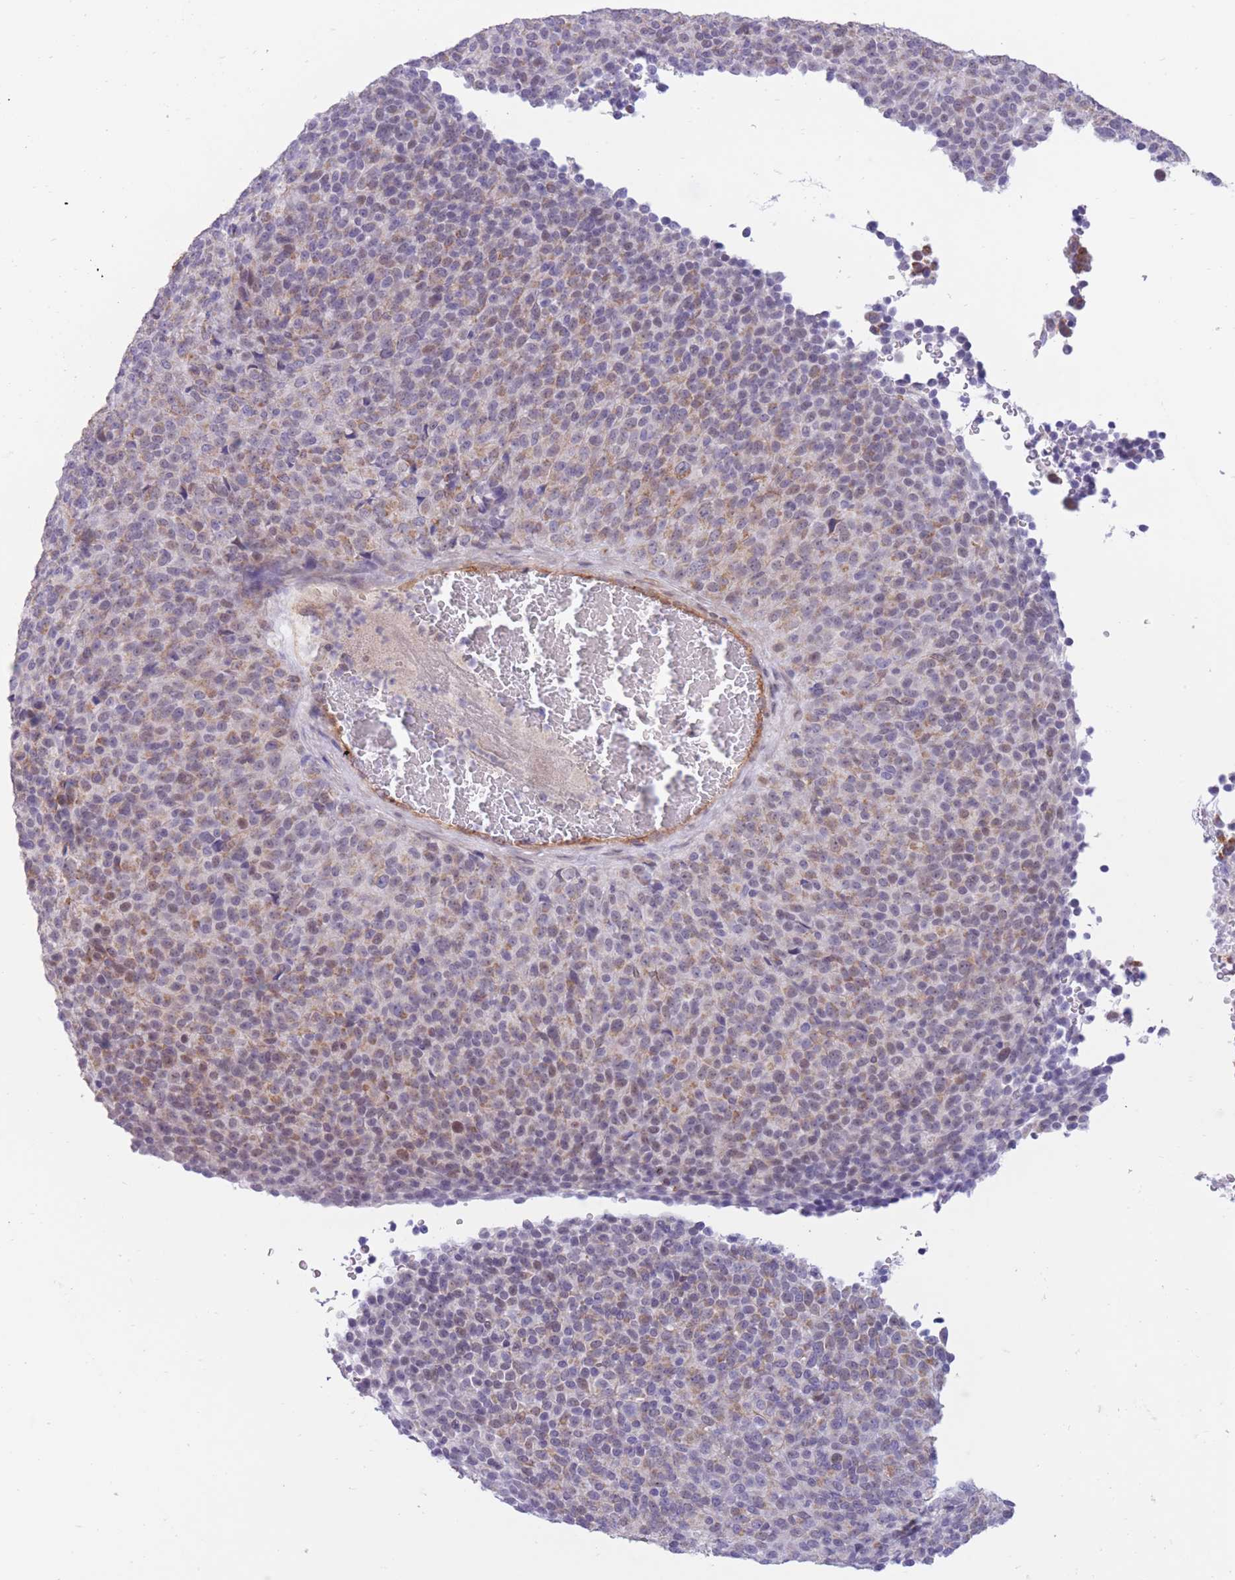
{"staining": {"intensity": "weak", "quantity": "25%-75%", "location": "cytoplasmic/membranous"}, "tissue": "melanoma", "cell_type": "Tumor cells", "image_type": "cancer", "snomed": [{"axis": "morphology", "description": "Malignant melanoma, Metastatic site"}, {"axis": "topography", "description": "Brain"}], "caption": "About 25%-75% of tumor cells in human malignant melanoma (metastatic site) demonstrate weak cytoplasmic/membranous protein expression as visualized by brown immunohistochemical staining.", "gene": "MRPS31", "patient": {"sex": "female", "age": 56}}